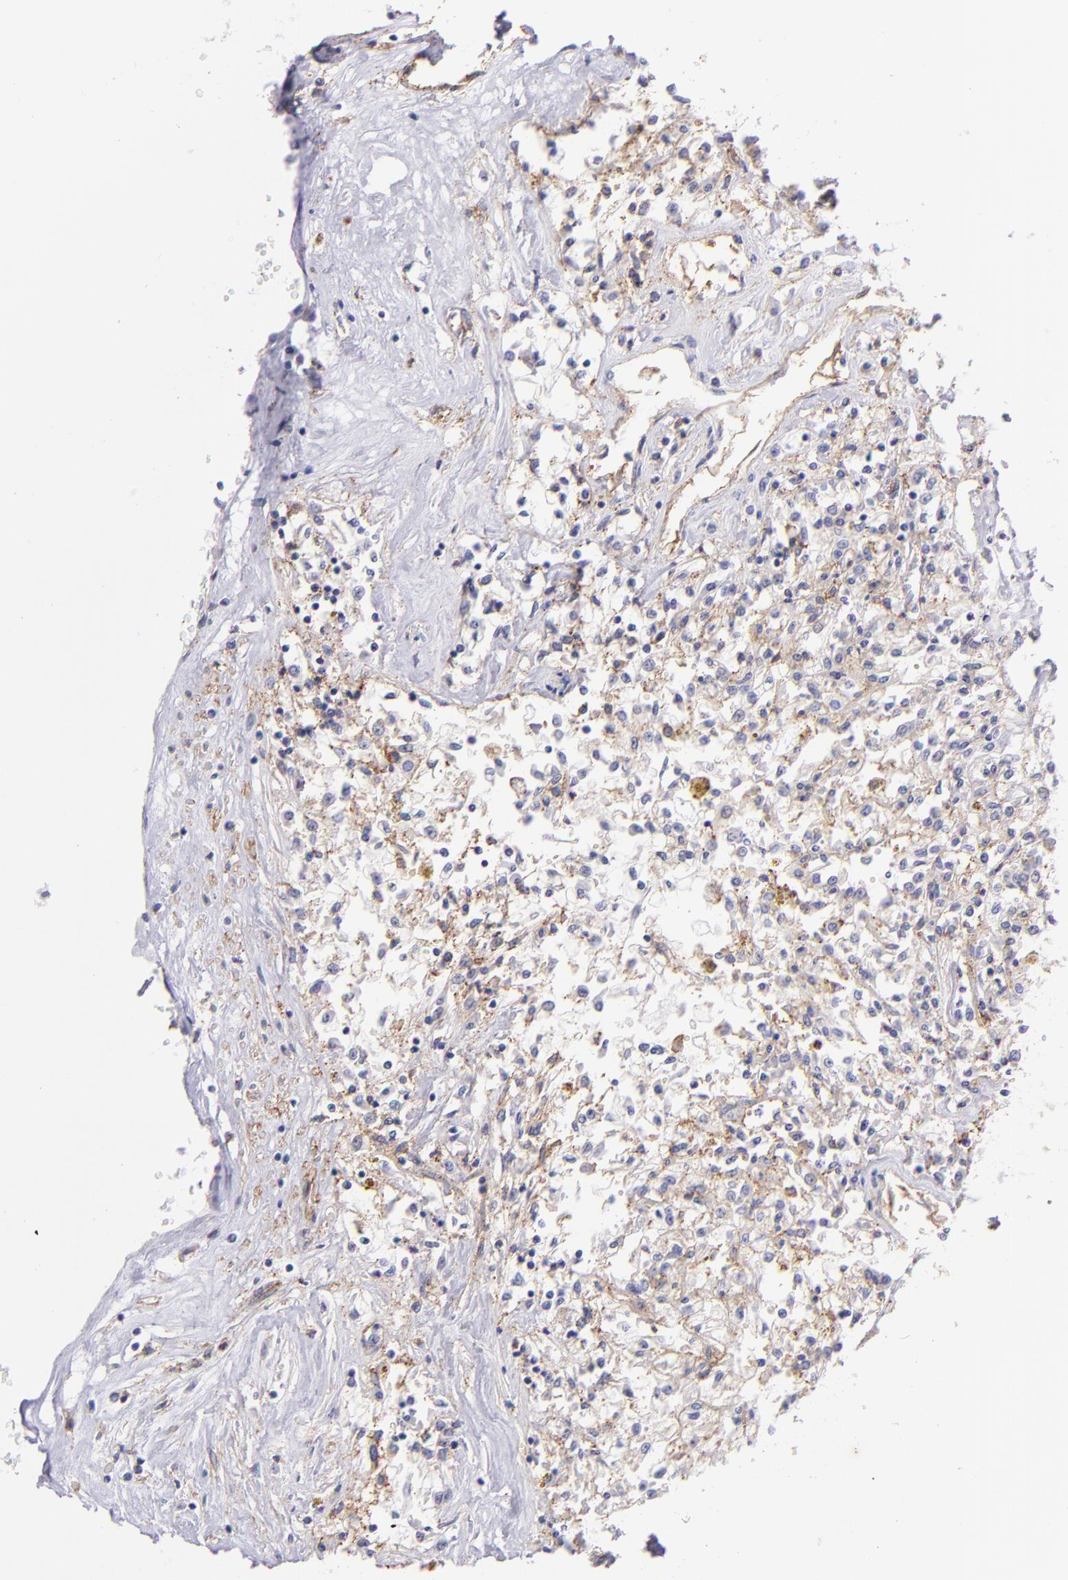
{"staining": {"intensity": "weak", "quantity": ">75%", "location": "cytoplasmic/membranous"}, "tissue": "renal cancer", "cell_type": "Tumor cells", "image_type": "cancer", "snomed": [{"axis": "morphology", "description": "Adenocarcinoma, NOS"}, {"axis": "topography", "description": "Kidney"}], "caption": "High-magnification brightfield microscopy of adenocarcinoma (renal) stained with DAB (3,3'-diaminobenzidine) (brown) and counterstained with hematoxylin (blue). tumor cells exhibit weak cytoplasmic/membranous staining is identified in about>75% of cells.", "gene": "CD81", "patient": {"sex": "male", "age": 78}}